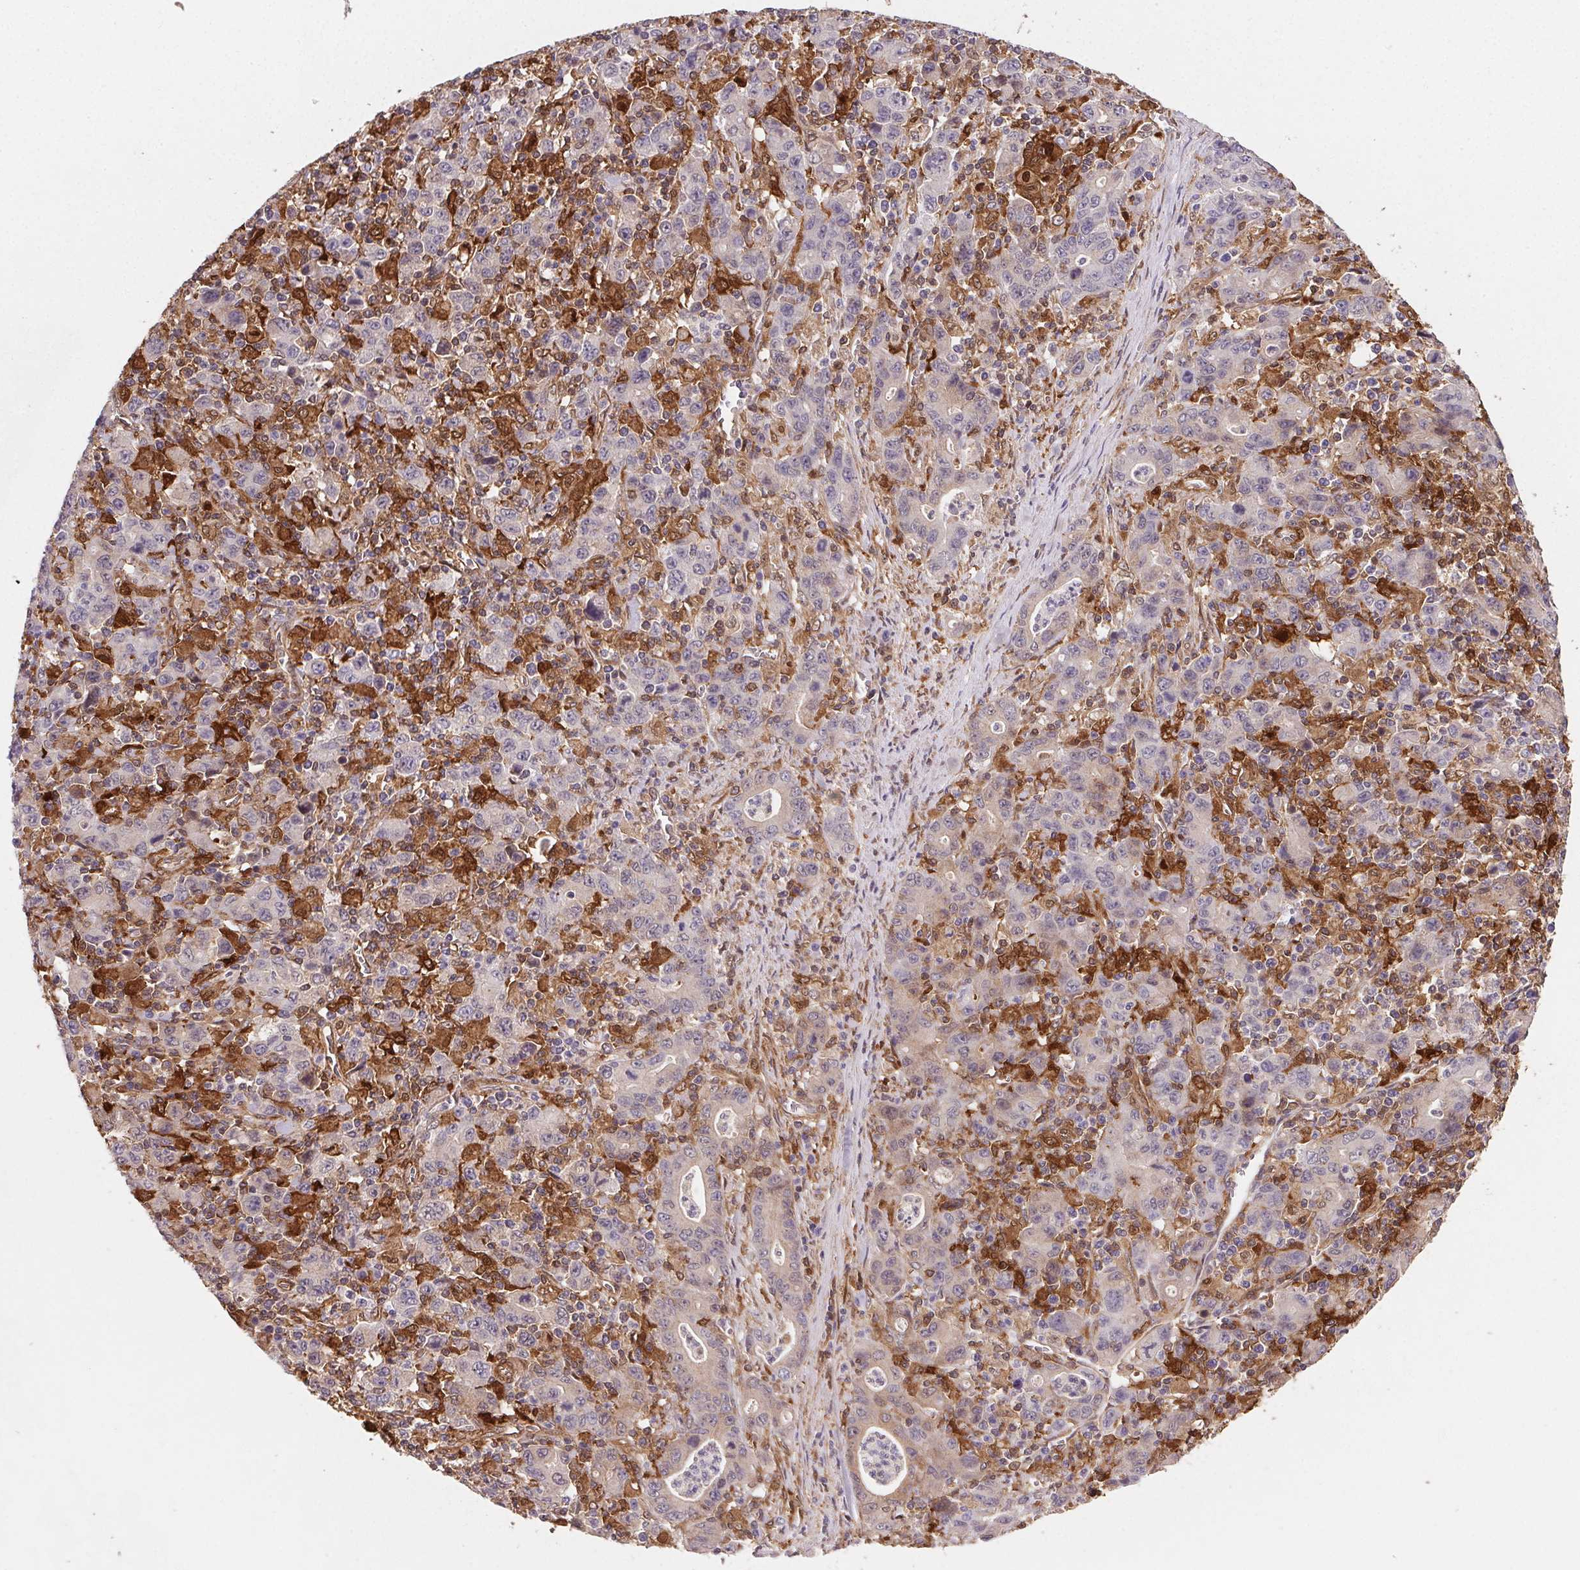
{"staining": {"intensity": "weak", "quantity": "<25%", "location": "cytoplasmic/membranous"}, "tissue": "stomach cancer", "cell_type": "Tumor cells", "image_type": "cancer", "snomed": [{"axis": "morphology", "description": "Adenocarcinoma, NOS"}, {"axis": "topography", "description": "Stomach, upper"}], "caption": "DAB (3,3'-diaminobenzidine) immunohistochemical staining of human stomach adenocarcinoma displays no significant staining in tumor cells.", "gene": "GBP1", "patient": {"sex": "male", "age": 69}}